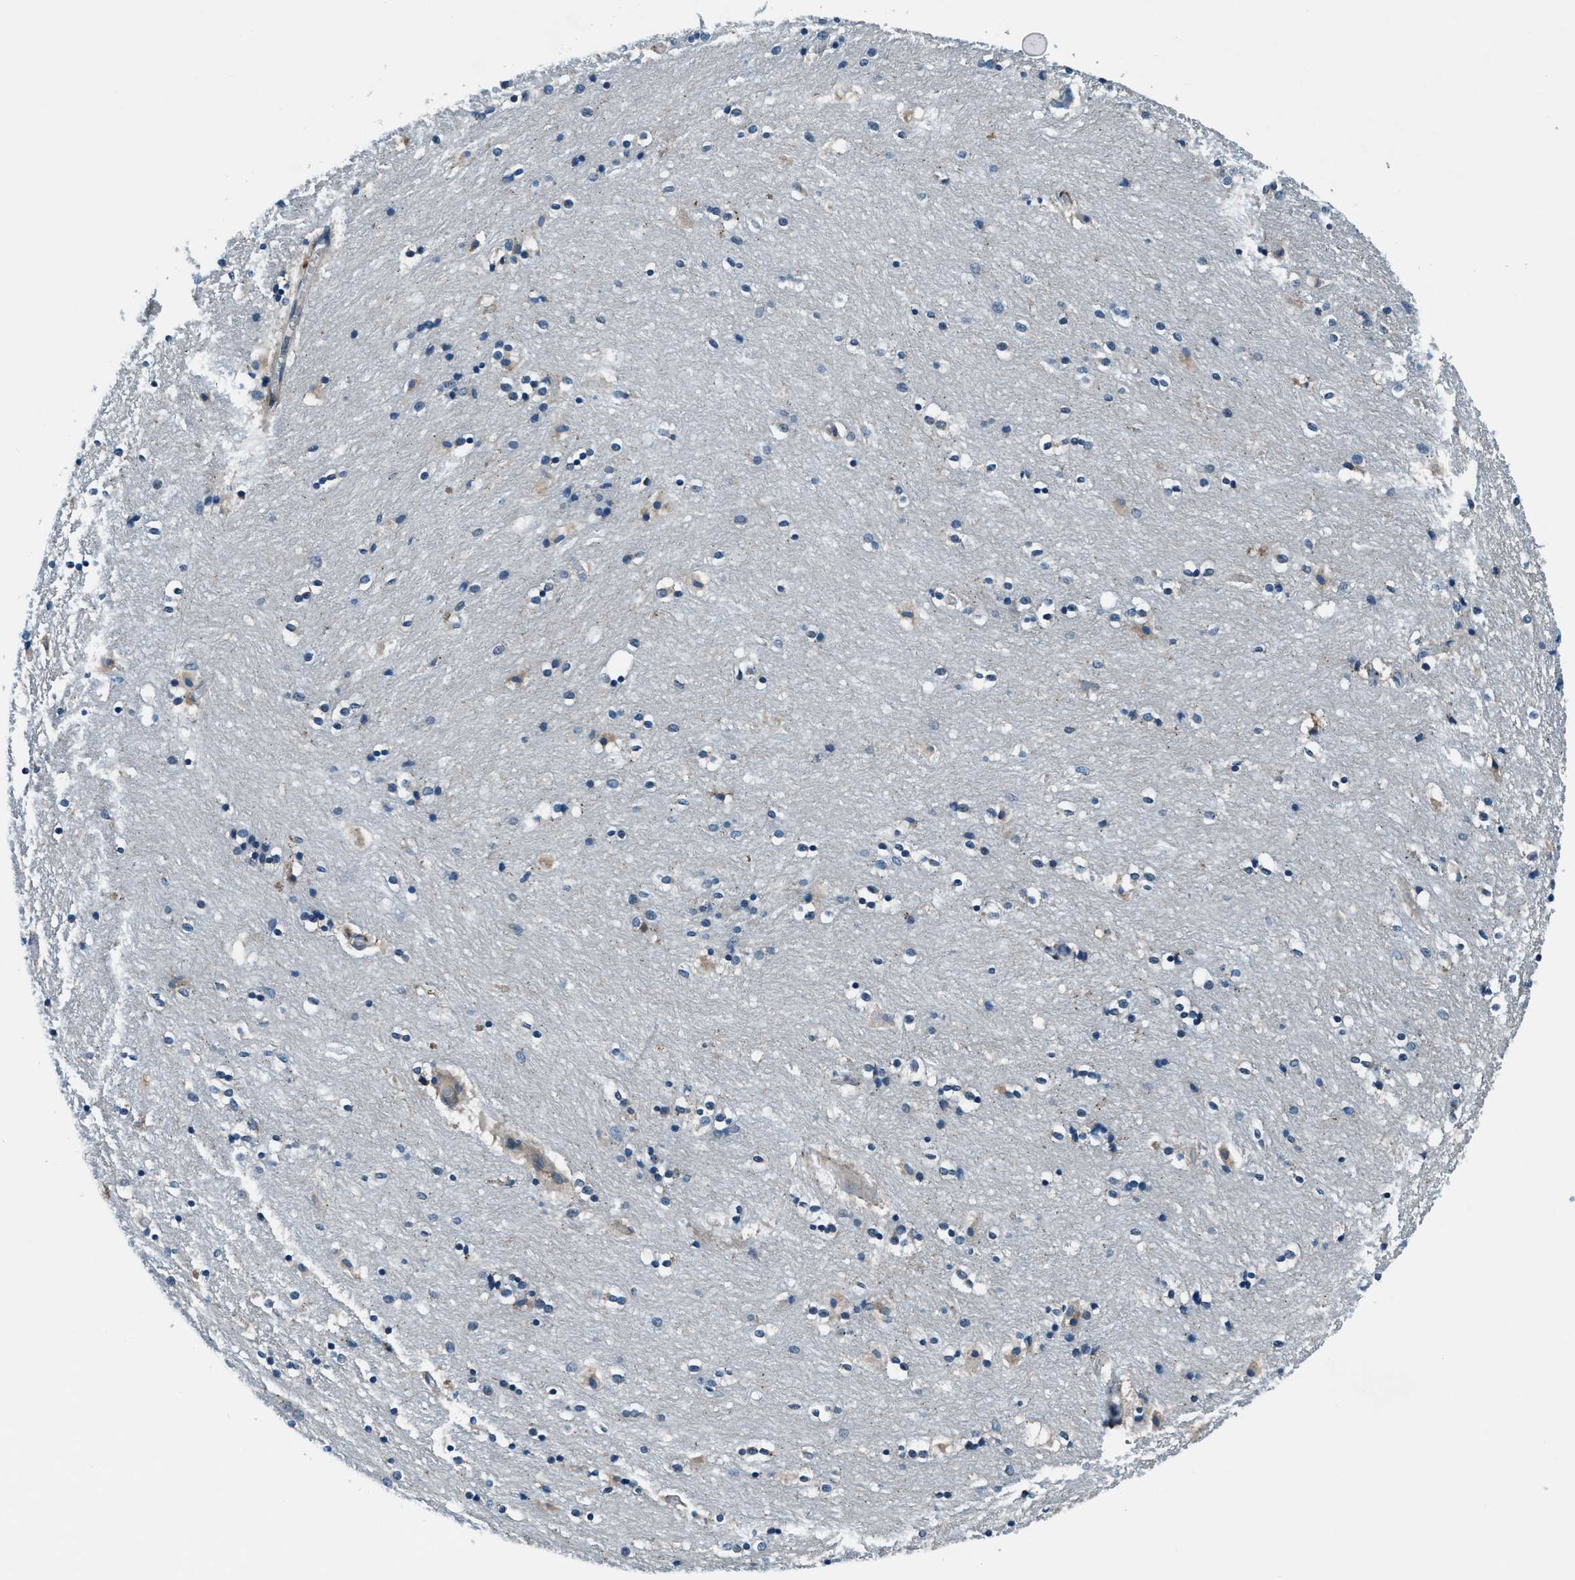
{"staining": {"intensity": "weak", "quantity": "25%-75%", "location": "cytoplasmic/membranous"}, "tissue": "caudate", "cell_type": "Glial cells", "image_type": "normal", "snomed": [{"axis": "morphology", "description": "Normal tissue, NOS"}, {"axis": "topography", "description": "Lateral ventricle wall"}], "caption": "Brown immunohistochemical staining in benign human caudate shows weak cytoplasmic/membranous expression in approximately 25%-75% of glial cells. Using DAB (brown) and hematoxylin (blue) stains, captured at high magnification using brightfield microscopy.", "gene": "GINM1", "patient": {"sex": "female", "age": 54}}